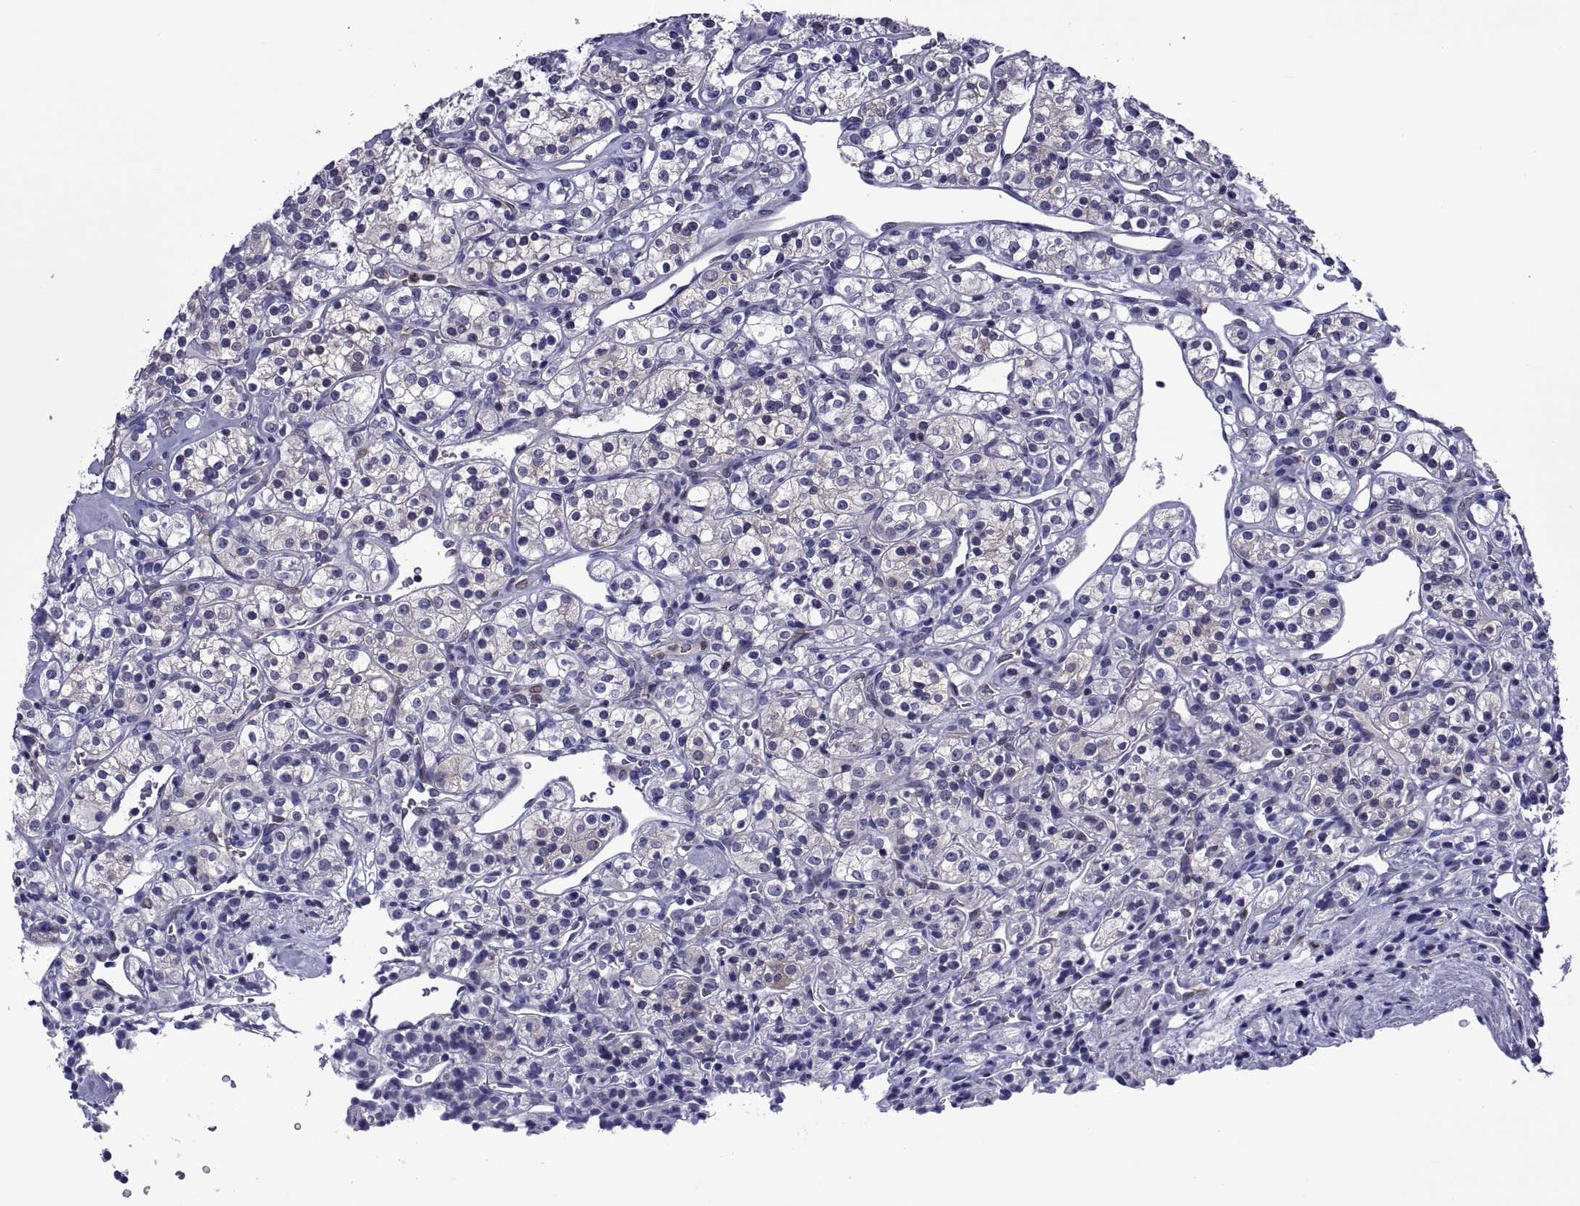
{"staining": {"intensity": "negative", "quantity": "none", "location": "none"}, "tissue": "renal cancer", "cell_type": "Tumor cells", "image_type": "cancer", "snomed": [{"axis": "morphology", "description": "Adenocarcinoma, NOS"}, {"axis": "topography", "description": "Kidney"}], "caption": "Renal cancer was stained to show a protein in brown. There is no significant staining in tumor cells.", "gene": "LCN9", "patient": {"sex": "male", "age": 77}}